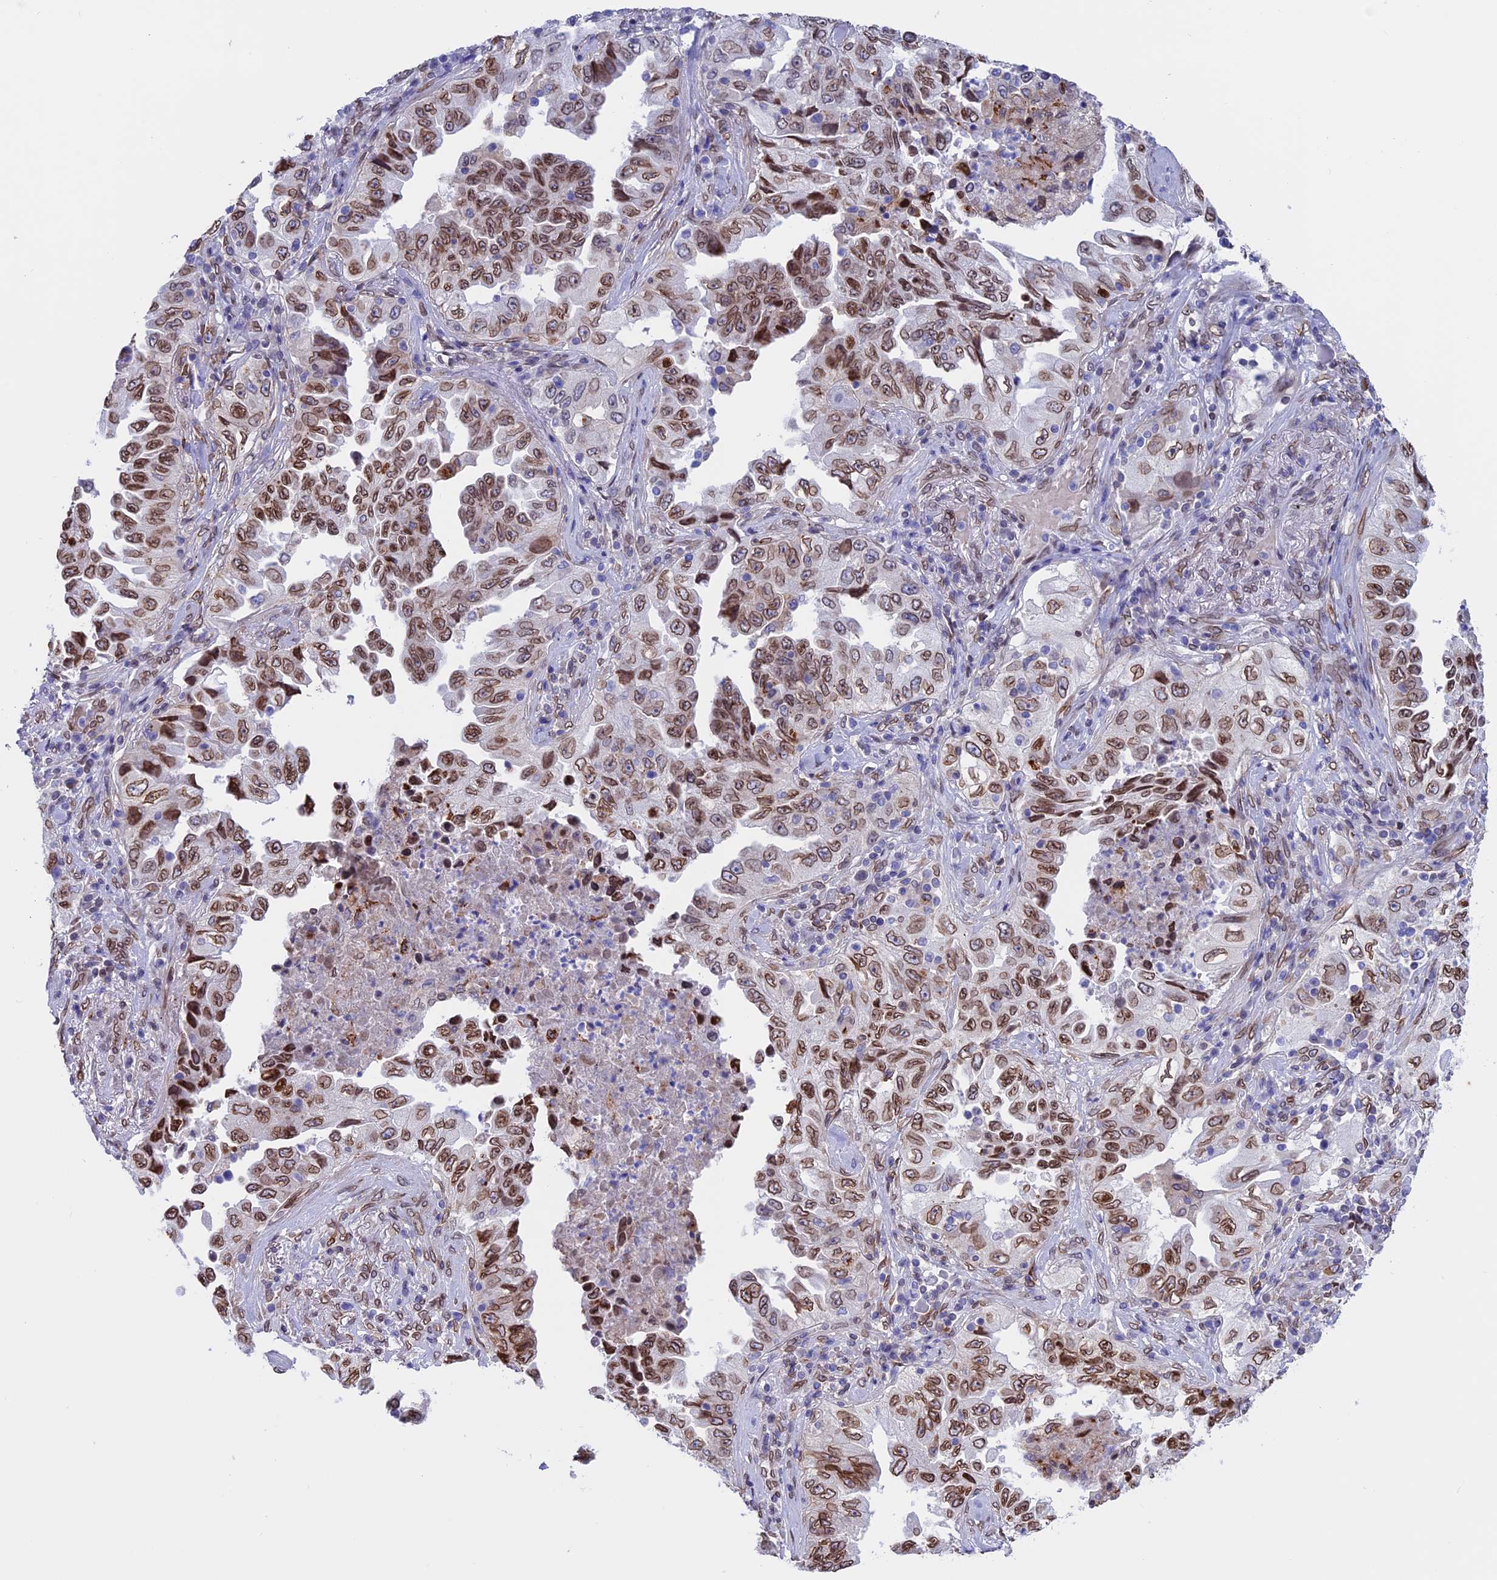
{"staining": {"intensity": "moderate", "quantity": ">75%", "location": "cytoplasmic/membranous,nuclear"}, "tissue": "lung cancer", "cell_type": "Tumor cells", "image_type": "cancer", "snomed": [{"axis": "morphology", "description": "Adenocarcinoma, NOS"}, {"axis": "topography", "description": "Lung"}], "caption": "A histopathology image of human lung cancer (adenocarcinoma) stained for a protein reveals moderate cytoplasmic/membranous and nuclear brown staining in tumor cells.", "gene": "TMPRSS7", "patient": {"sex": "female", "age": 51}}